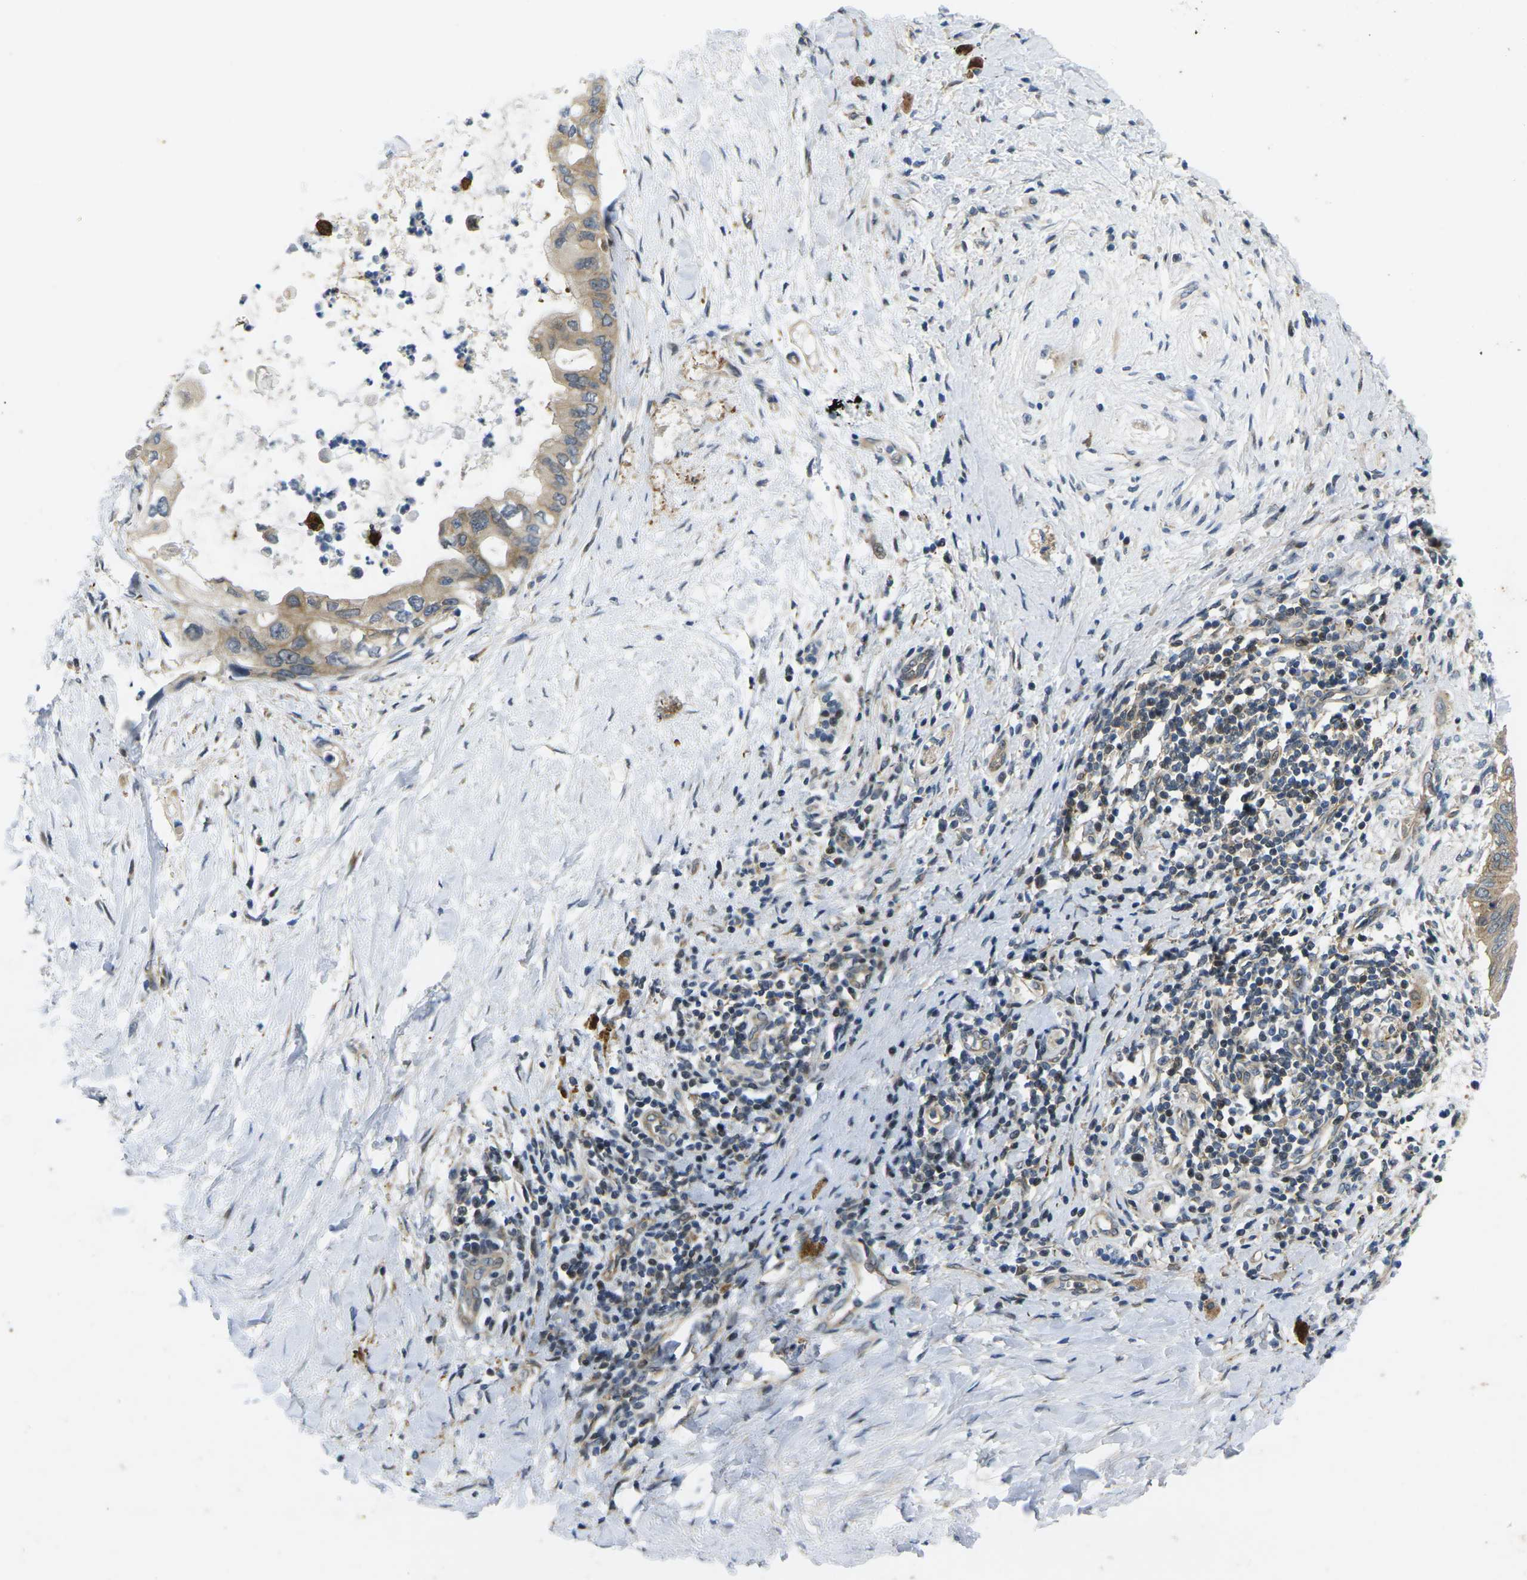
{"staining": {"intensity": "moderate", "quantity": ">75%", "location": "cytoplasmic/membranous"}, "tissue": "pancreatic cancer", "cell_type": "Tumor cells", "image_type": "cancer", "snomed": [{"axis": "morphology", "description": "Adenocarcinoma, NOS"}, {"axis": "topography", "description": "Pancreas"}], "caption": "Pancreatic cancer (adenocarcinoma) stained for a protein (brown) demonstrates moderate cytoplasmic/membranous positive staining in about >75% of tumor cells.", "gene": "ROBO2", "patient": {"sex": "male", "age": 55}}